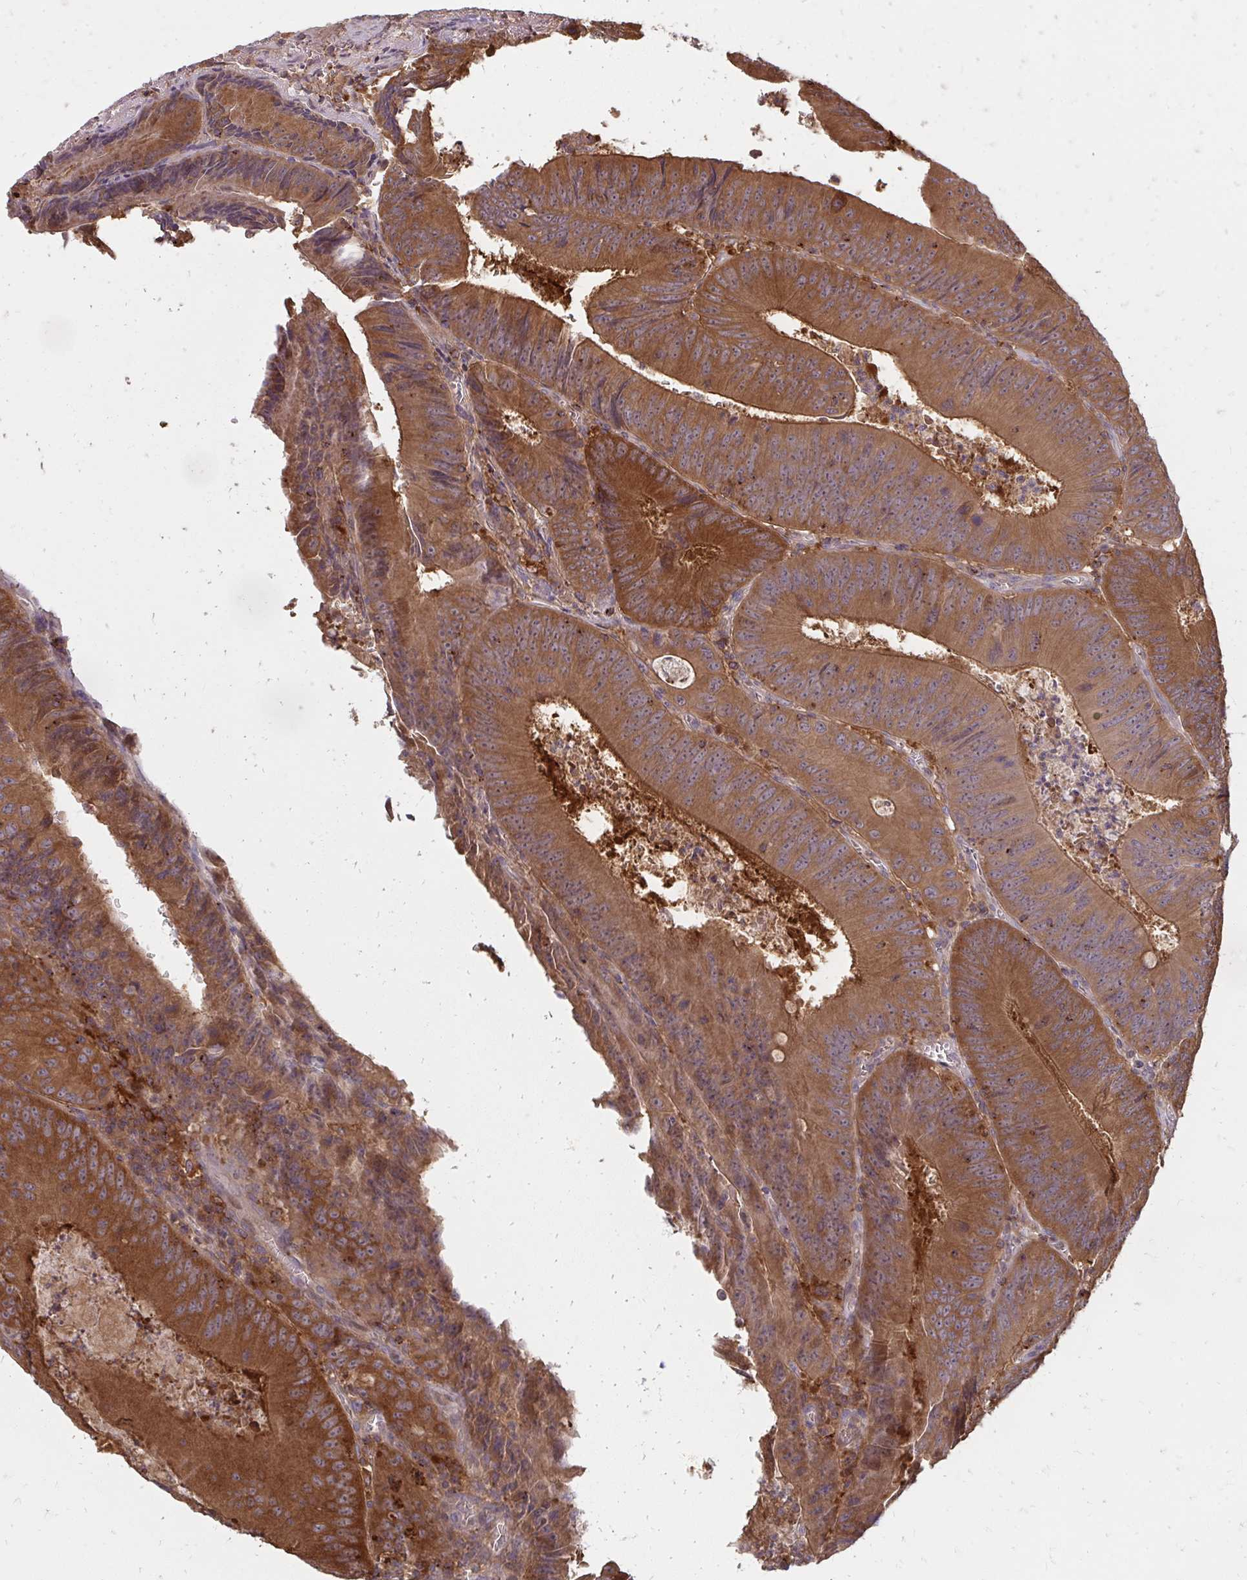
{"staining": {"intensity": "strong", "quantity": ">75%", "location": "cytoplasmic/membranous"}, "tissue": "colorectal cancer", "cell_type": "Tumor cells", "image_type": "cancer", "snomed": [{"axis": "morphology", "description": "Adenocarcinoma, NOS"}, {"axis": "topography", "description": "Rectum"}], "caption": "Adenocarcinoma (colorectal) stained with DAB (3,3'-diaminobenzidine) immunohistochemistry shows high levels of strong cytoplasmic/membranous positivity in approximately >75% of tumor cells.", "gene": "ZNF285", "patient": {"sex": "female", "age": 72}}